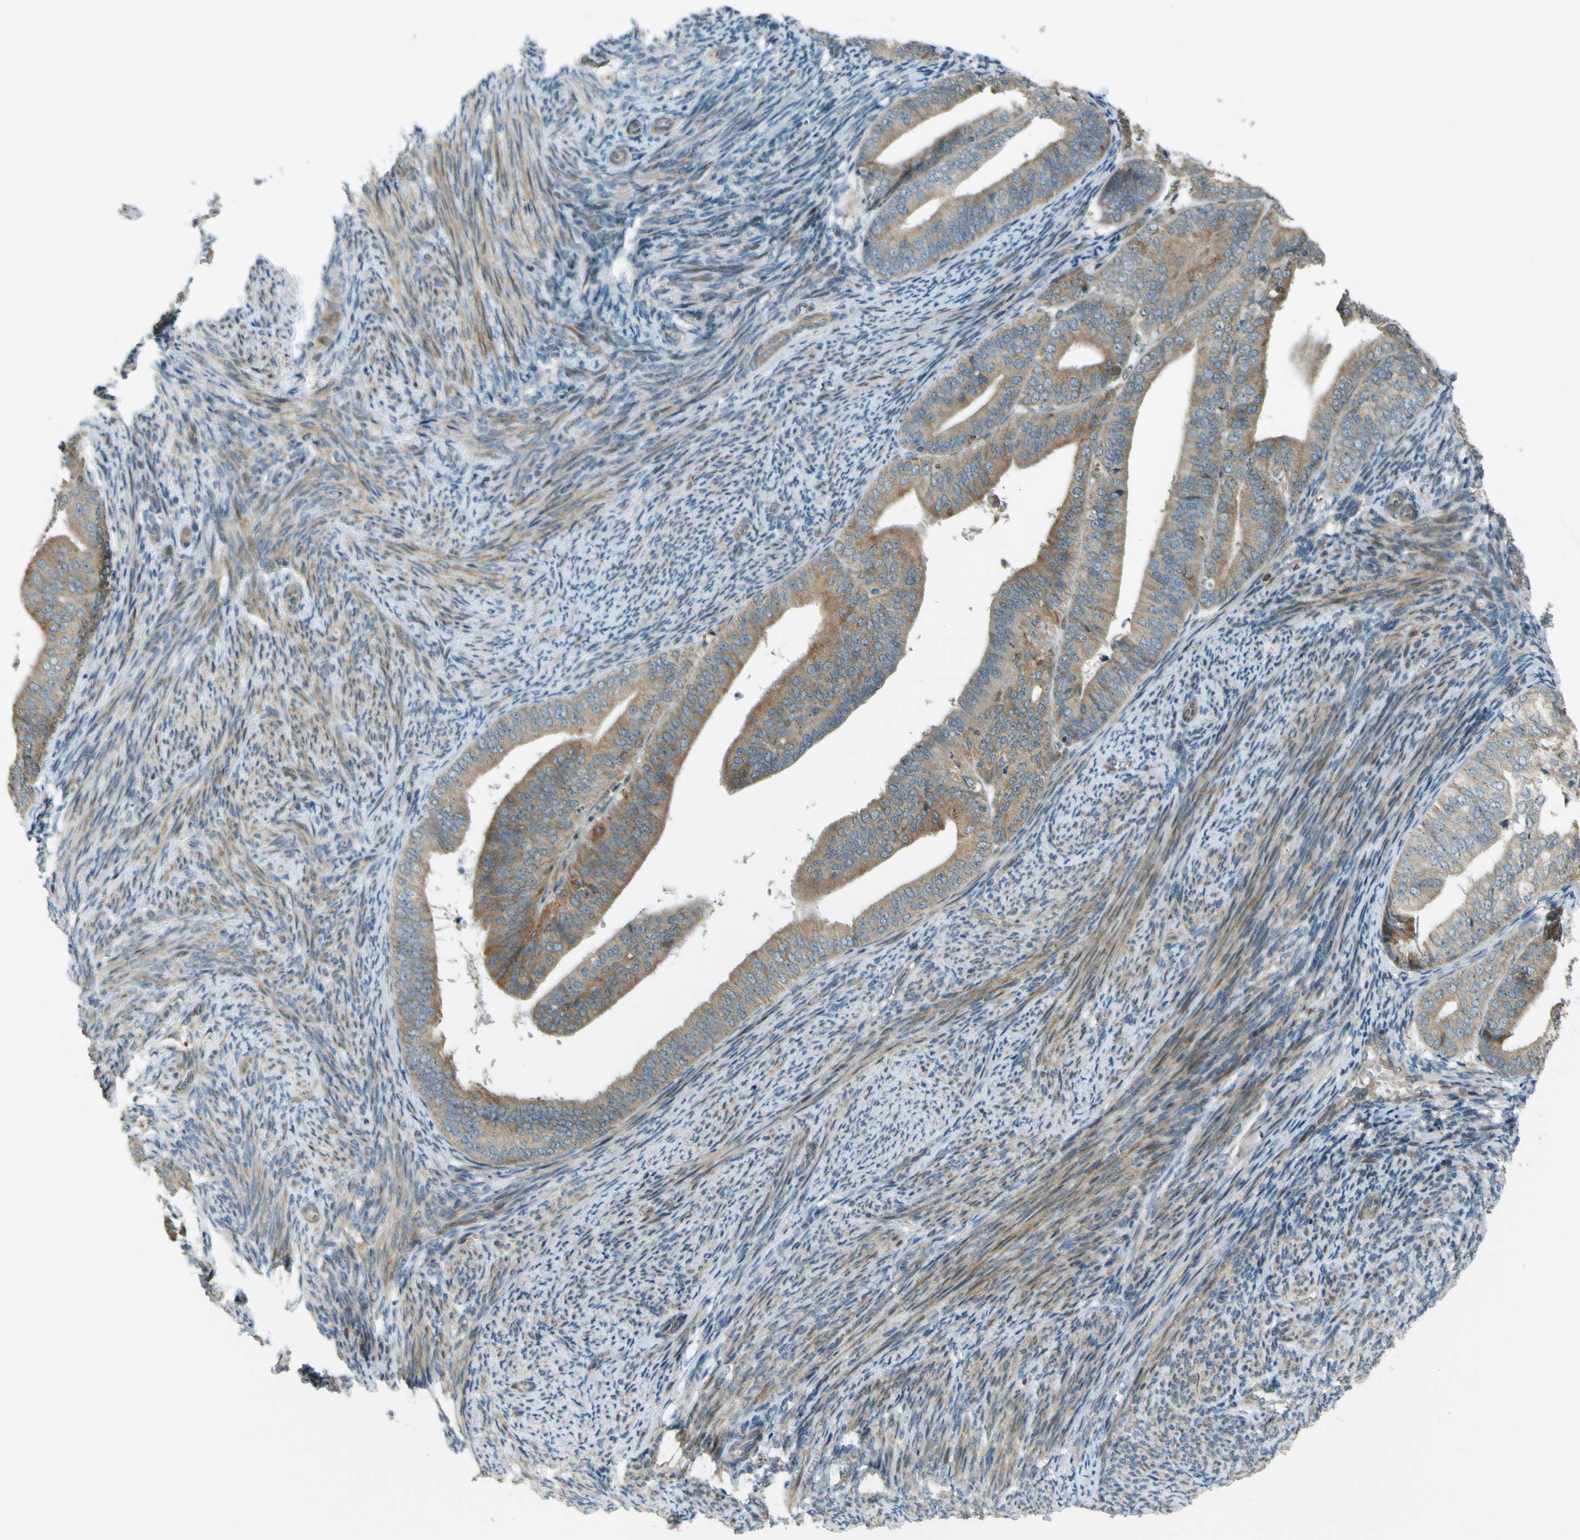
{"staining": {"intensity": "weak", "quantity": ">75%", "location": "cytoplasmic/membranous"}, "tissue": "endometrial cancer", "cell_type": "Tumor cells", "image_type": "cancer", "snomed": [{"axis": "morphology", "description": "Adenocarcinoma, NOS"}, {"axis": "topography", "description": "Endometrium"}], "caption": "Endometrial cancer was stained to show a protein in brown. There is low levels of weak cytoplasmic/membranous expression in approximately >75% of tumor cells.", "gene": "LPCAT1", "patient": {"sex": "female", "age": 63}}